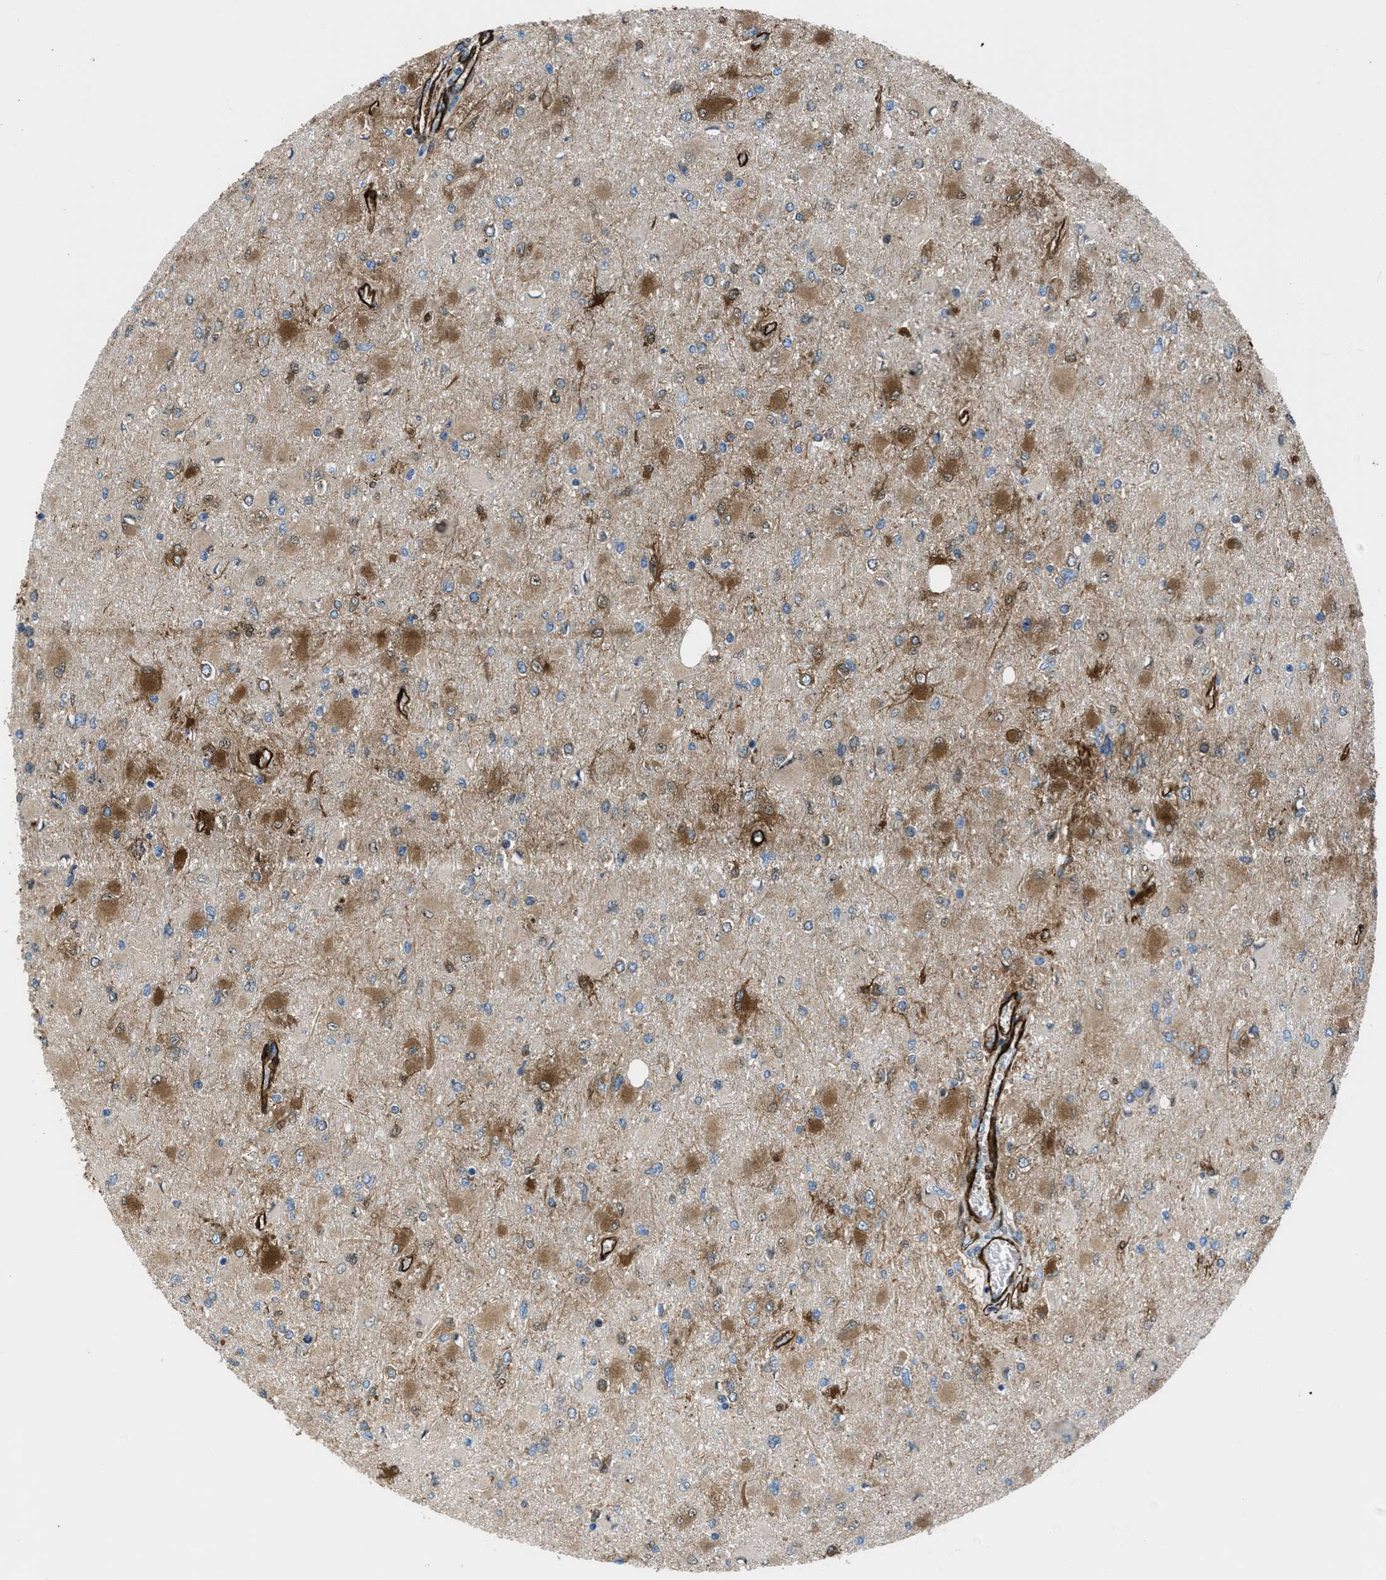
{"staining": {"intensity": "moderate", "quantity": "25%-75%", "location": "cytoplasmic/membranous"}, "tissue": "glioma", "cell_type": "Tumor cells", "image_type": "cancer", "snomed": [{"axis": "morphology", "description": "Glioma, malignant, High grade"}, {"axis": "topography", "description": "Cerebral cortex"}], "caption": "Brown immunohistochemical staining in malignant glioma (high-grade) reveals moderate cytoplasmic/membranous positivity in approximately 25%-75% of tumor cells. (DAB (3,3'-diaminobenzidine) = brown stain, brightfield microscopy at high magnification).", "gene": "CALD1", "patient": {"sex": "female", "age": 36}}